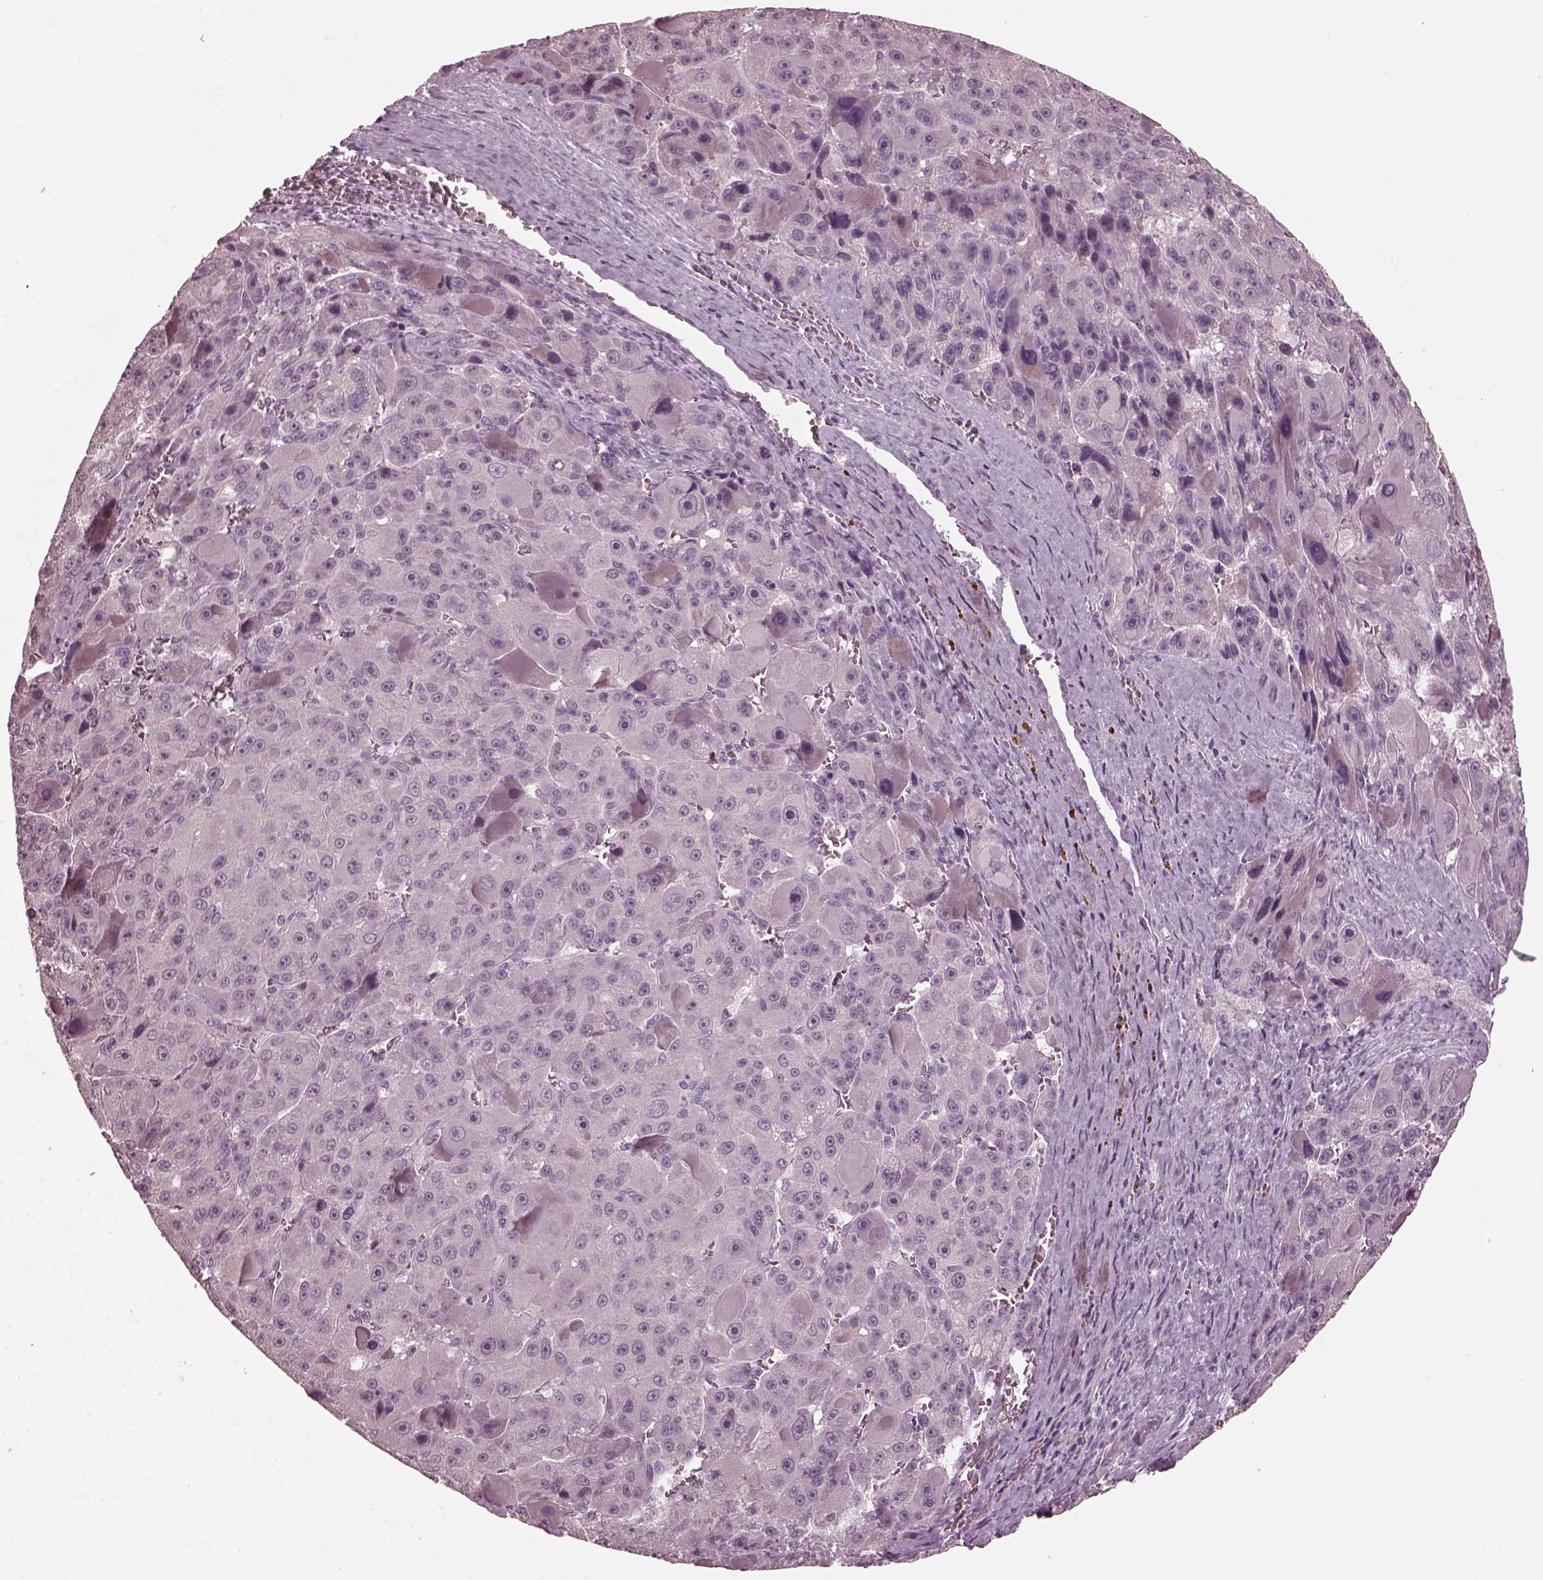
{"staining": {"intensity": "negative", "quantity": "none", "location": "none"}, "tissue": "liver cancer", "cell_type": "Tumor cells", "image_type": "cancer", "snomed": [{"axis": "morphology", "description": "Carcinoma, Hepatocellular, NOS"}, {"axis": "topography", "description": "Liver"}], "caption": "Immunohistochemistry (IHC) of liver cancer (hepatocellular carcinoma) reveals no expression in tumor cells. (IHC, brightfield microscopy, high magnification).", "gene": "RCVRN", "patient": {"sex": "male", "age": 76}}